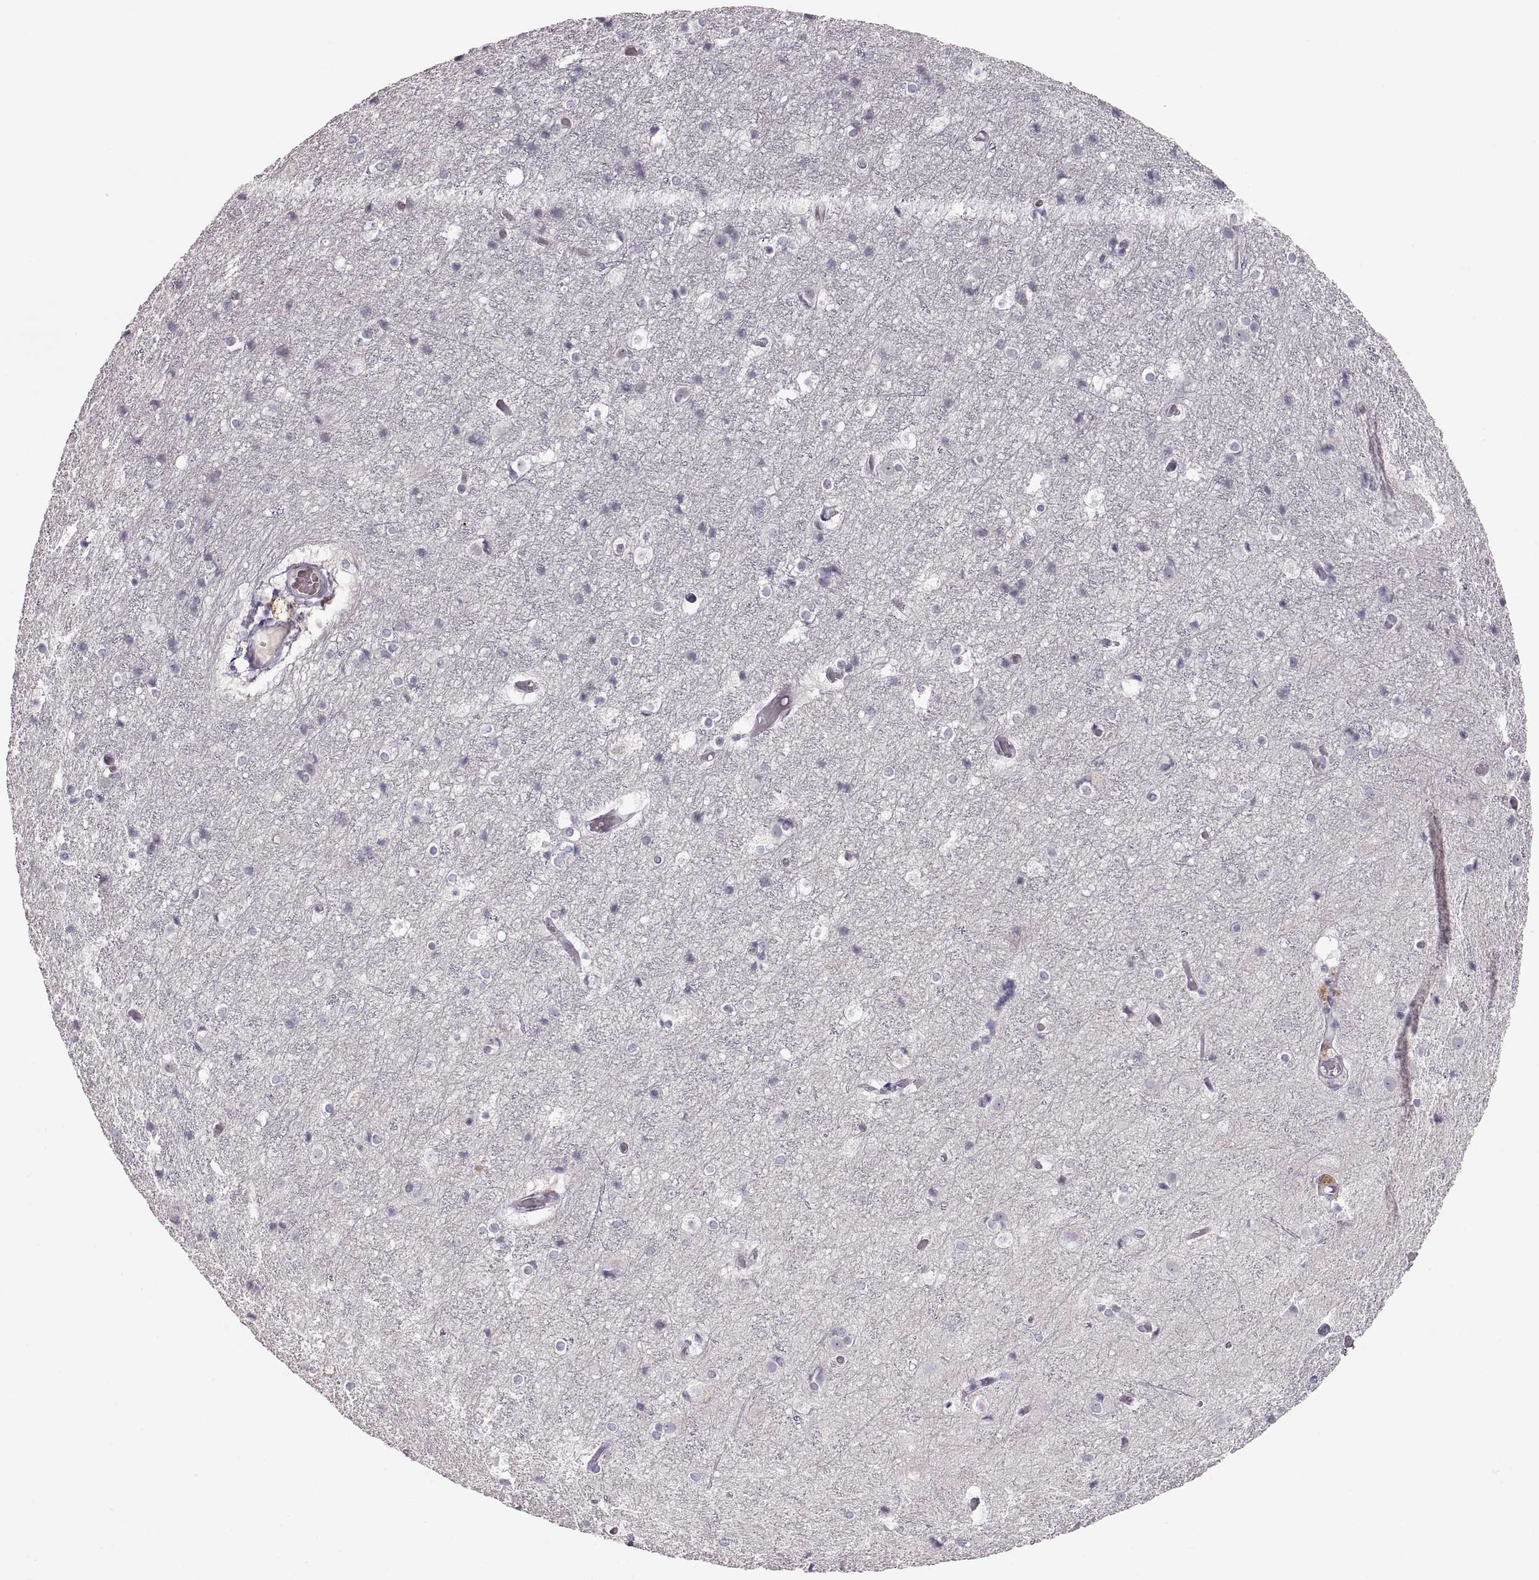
{"staining": {"intensity": "negative", "quantity": "none", "location": "none"}, "tissue": "cerebral cortex", "cell_type": "Endothelial cells", "image_type": "normal", "snomed": [{"axis": "morphology", "description": "Normal tissue, NOS"}, {"axis": "topography", "description": "Cerebral cortex"}], "caption": "A photomicrograph of human cerebral cortex is negative for staining in endothelial cells.", "gene": "PCSK2", "patient": {"sex": "female", "age": 52}}